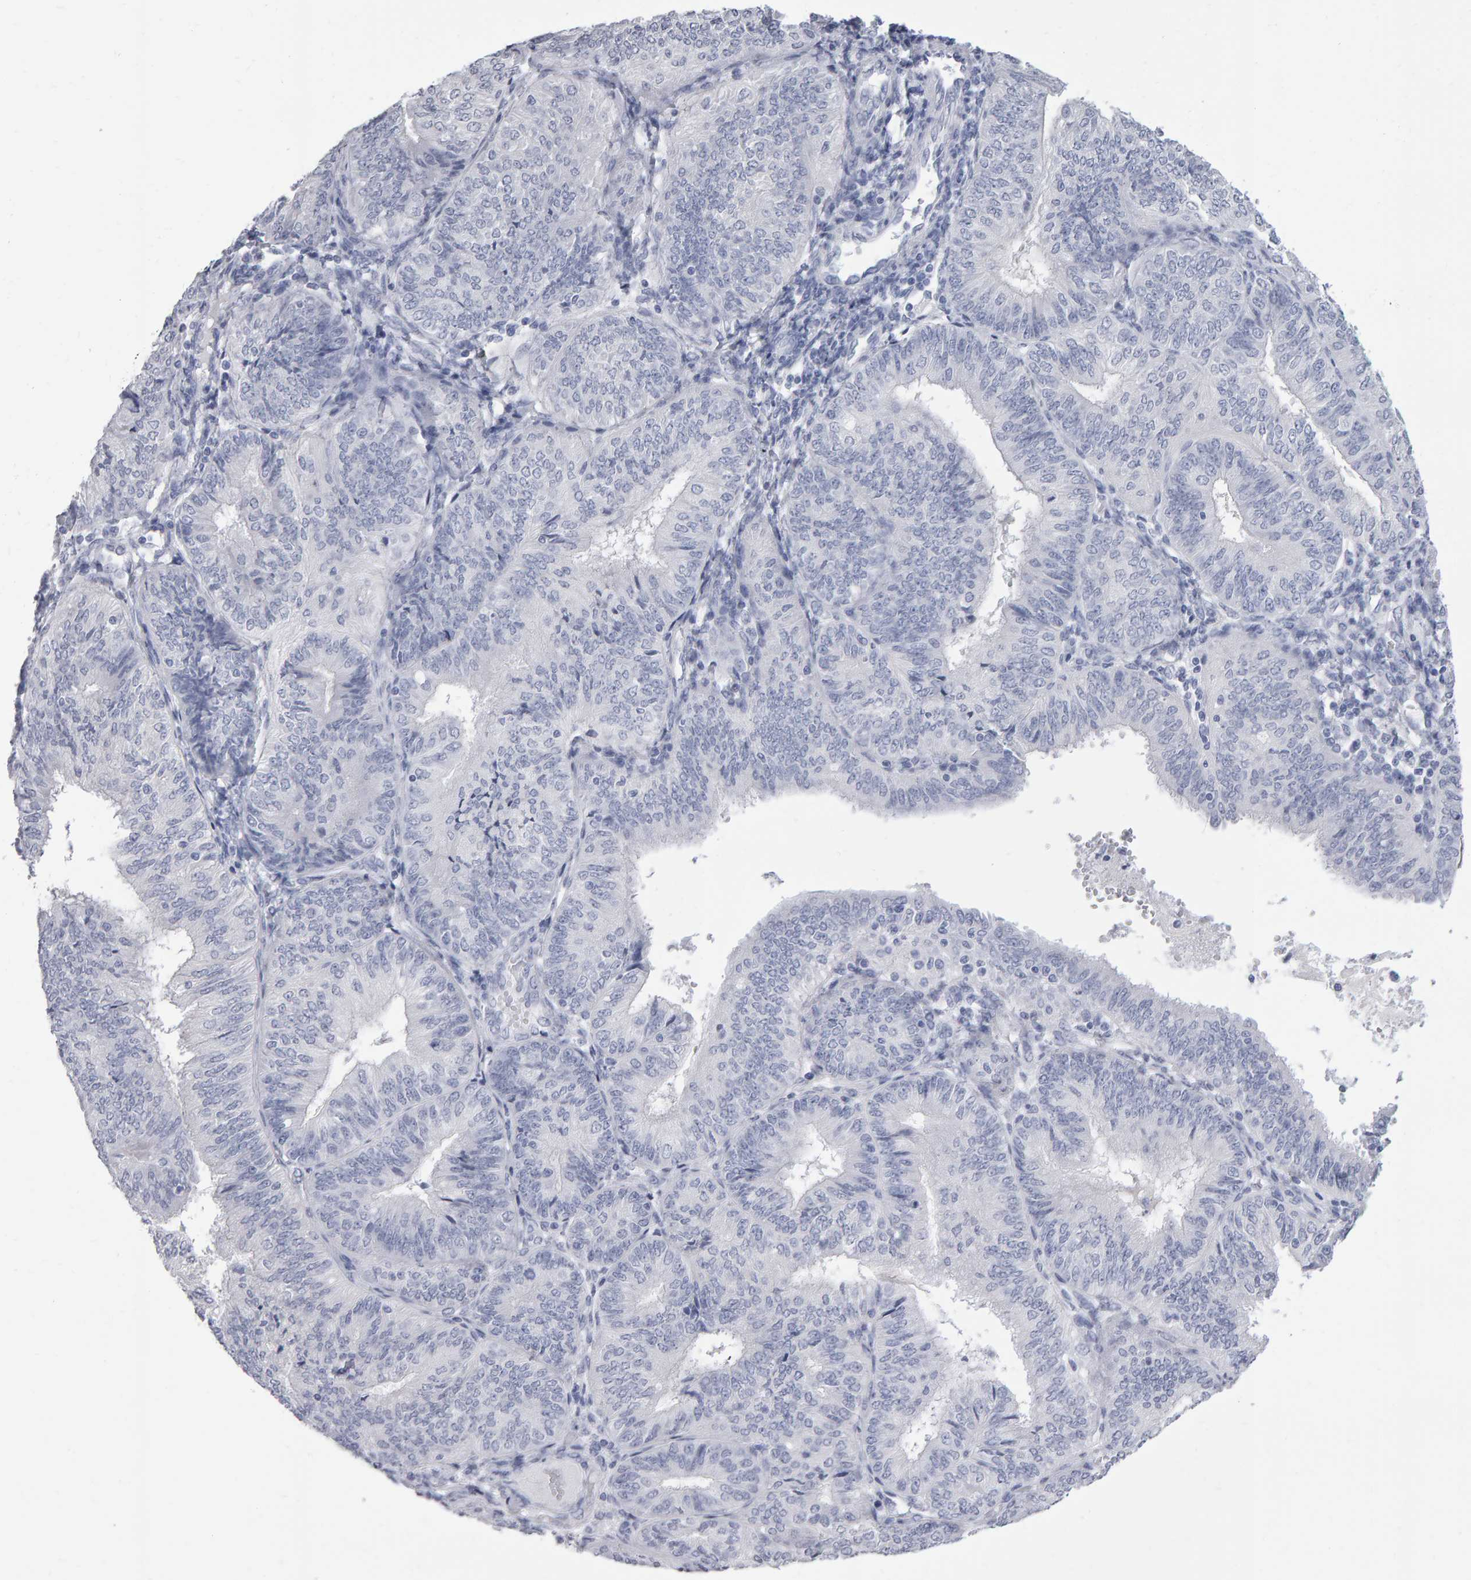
{"staining": {"intensity": "negative", "quantity": "none", "location": "none"}, "tissue": "endometrial cancer", "cell_type": "Tumor cells", "image_type": "cancer", "snomed": [{"axis": "morphology", "description": "Adenocarcinoma, NOS"}, {"axis": "topography", "description": "Endometrium"}], "caption": "DAB (3,3'-diaminobenzidine) immunohistochemical staining of human endometrial adenocarcinoma exhibits no significant staining in tumor cells.", "gene": "NCDN", "patient": {"sex": "female", "age": 58}}